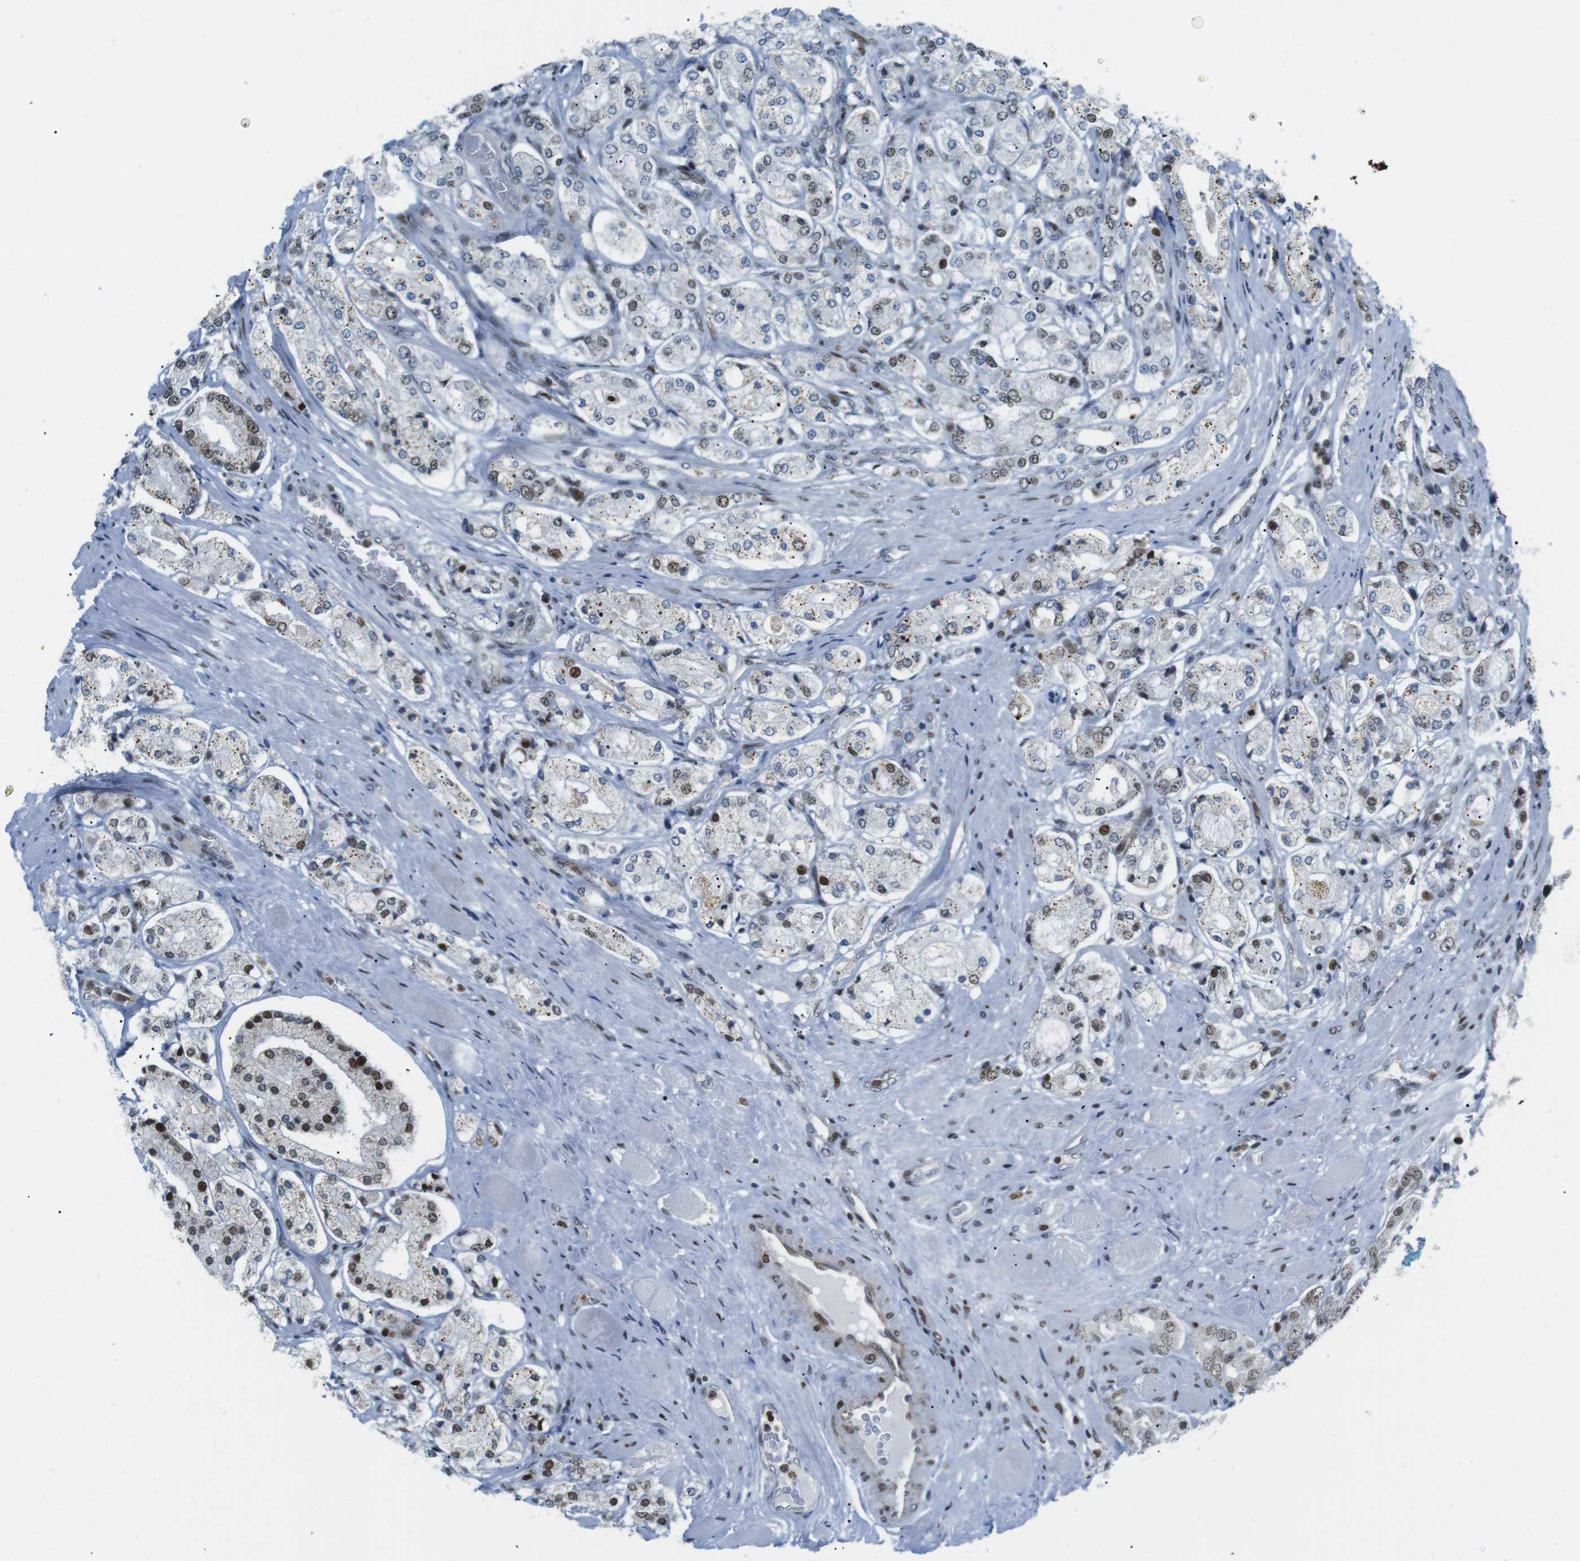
{"staining": {"intensity": "moderate", "quantity": "25%-75%", "location": "nuclear"}, "tissue": "prostate cancer", "cell_type": "Tumor cells", "image_type": "cancer", "snomed": [{"axis": "morphology", "description": "Adenocarcinoma, High grade"}, {"axis": "topography", "description": "Prostate"}], "caption": "The image exhibits staining of prostate cancer (high-grade adenocarcinoma), revealing moderate nuclear protein positivity (brown color) within tumor cells.", "gene": "ARID1A", "patient": {"sex": "male", "age": 65}}